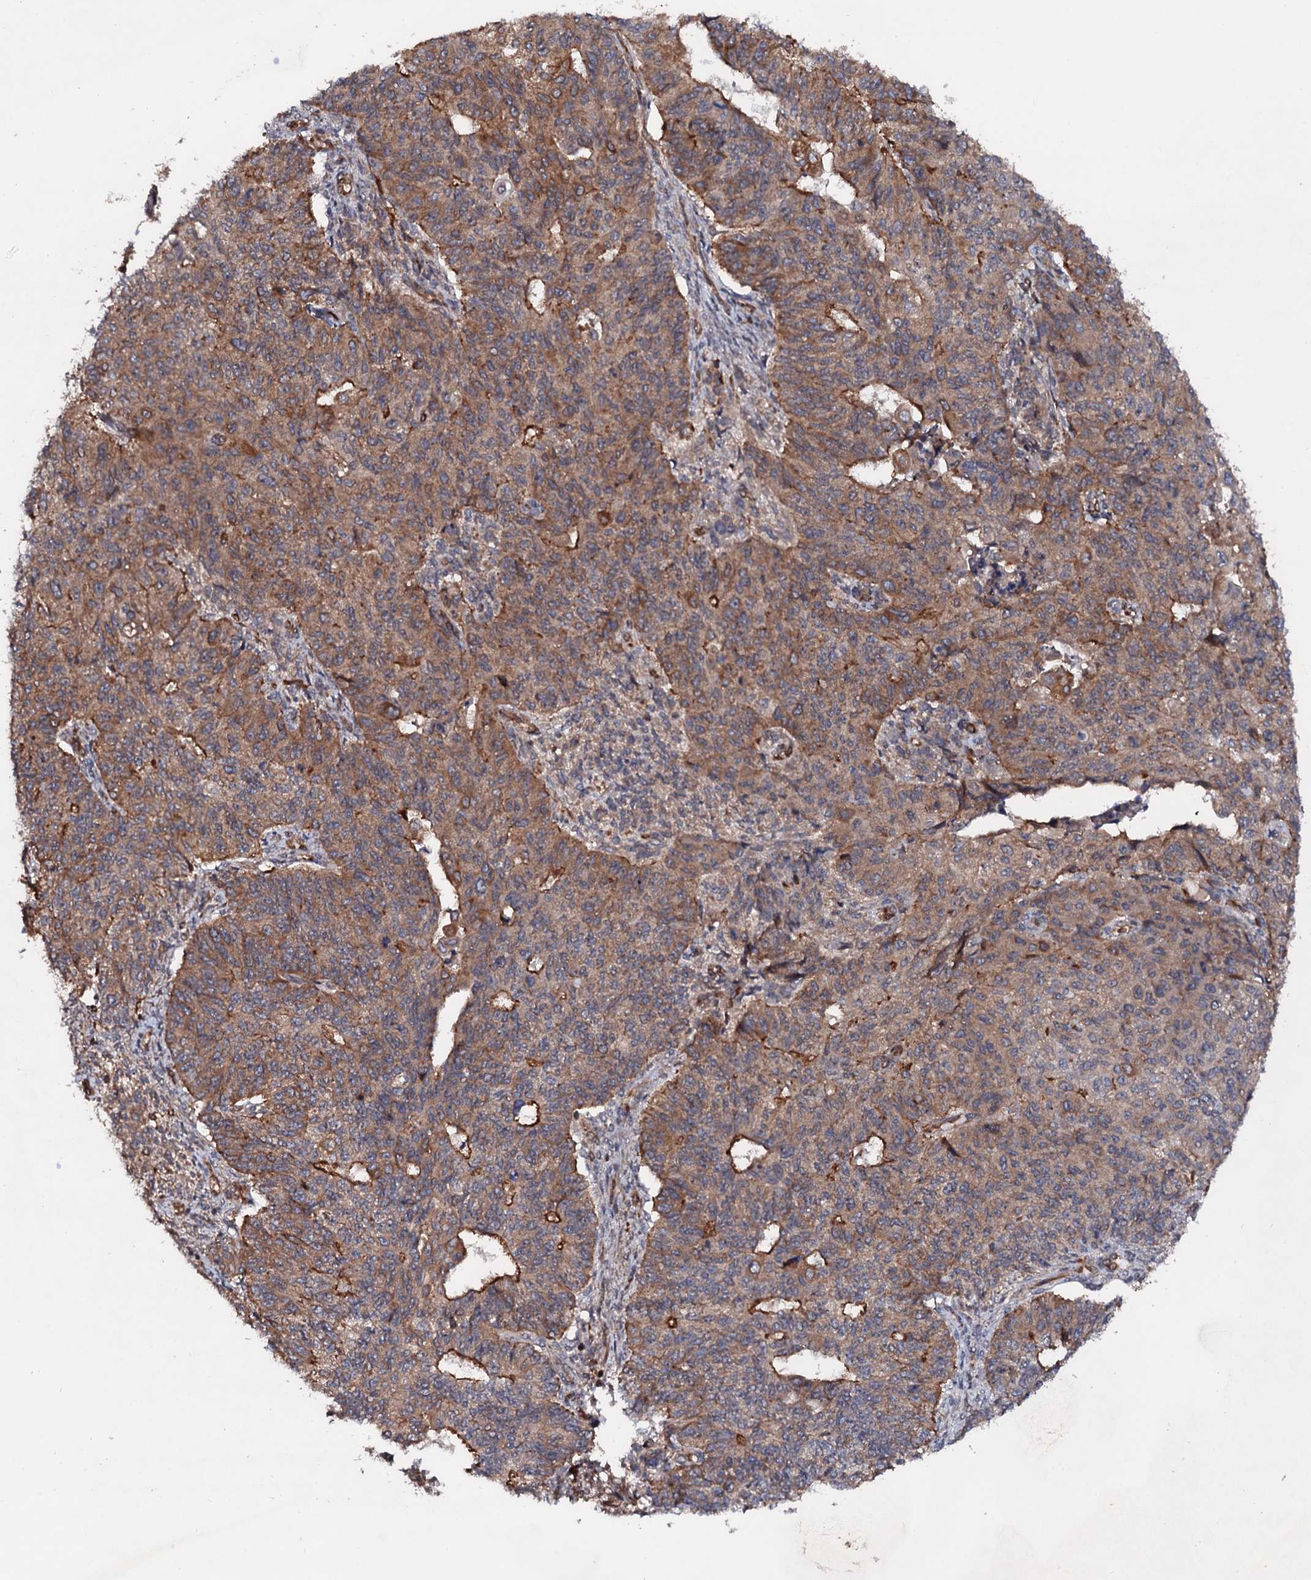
{"staining": {"intensity": "moderate", "quantity": ">75%", "location": "cytoplasmic/membranous"}, "tissue": "endometrial cancer", "cell_type": "Tumor cells", "image_type": "cancer", "snomed": [{"axis": "morphology", "description": "Adenocarcinoma, NOS"}, {"axis": "topography", "description": "Endometrium"}], "caption": "High-power microscopy captured an immunohistochemistry (IHC) micrograph of endometrial adenocarcinoma, revealing moderate cytoplasmic/membranous expression in approximately >75% of tumor cells.", "gene": "BORA", "patient": {"sex": "female", "age": 32}}